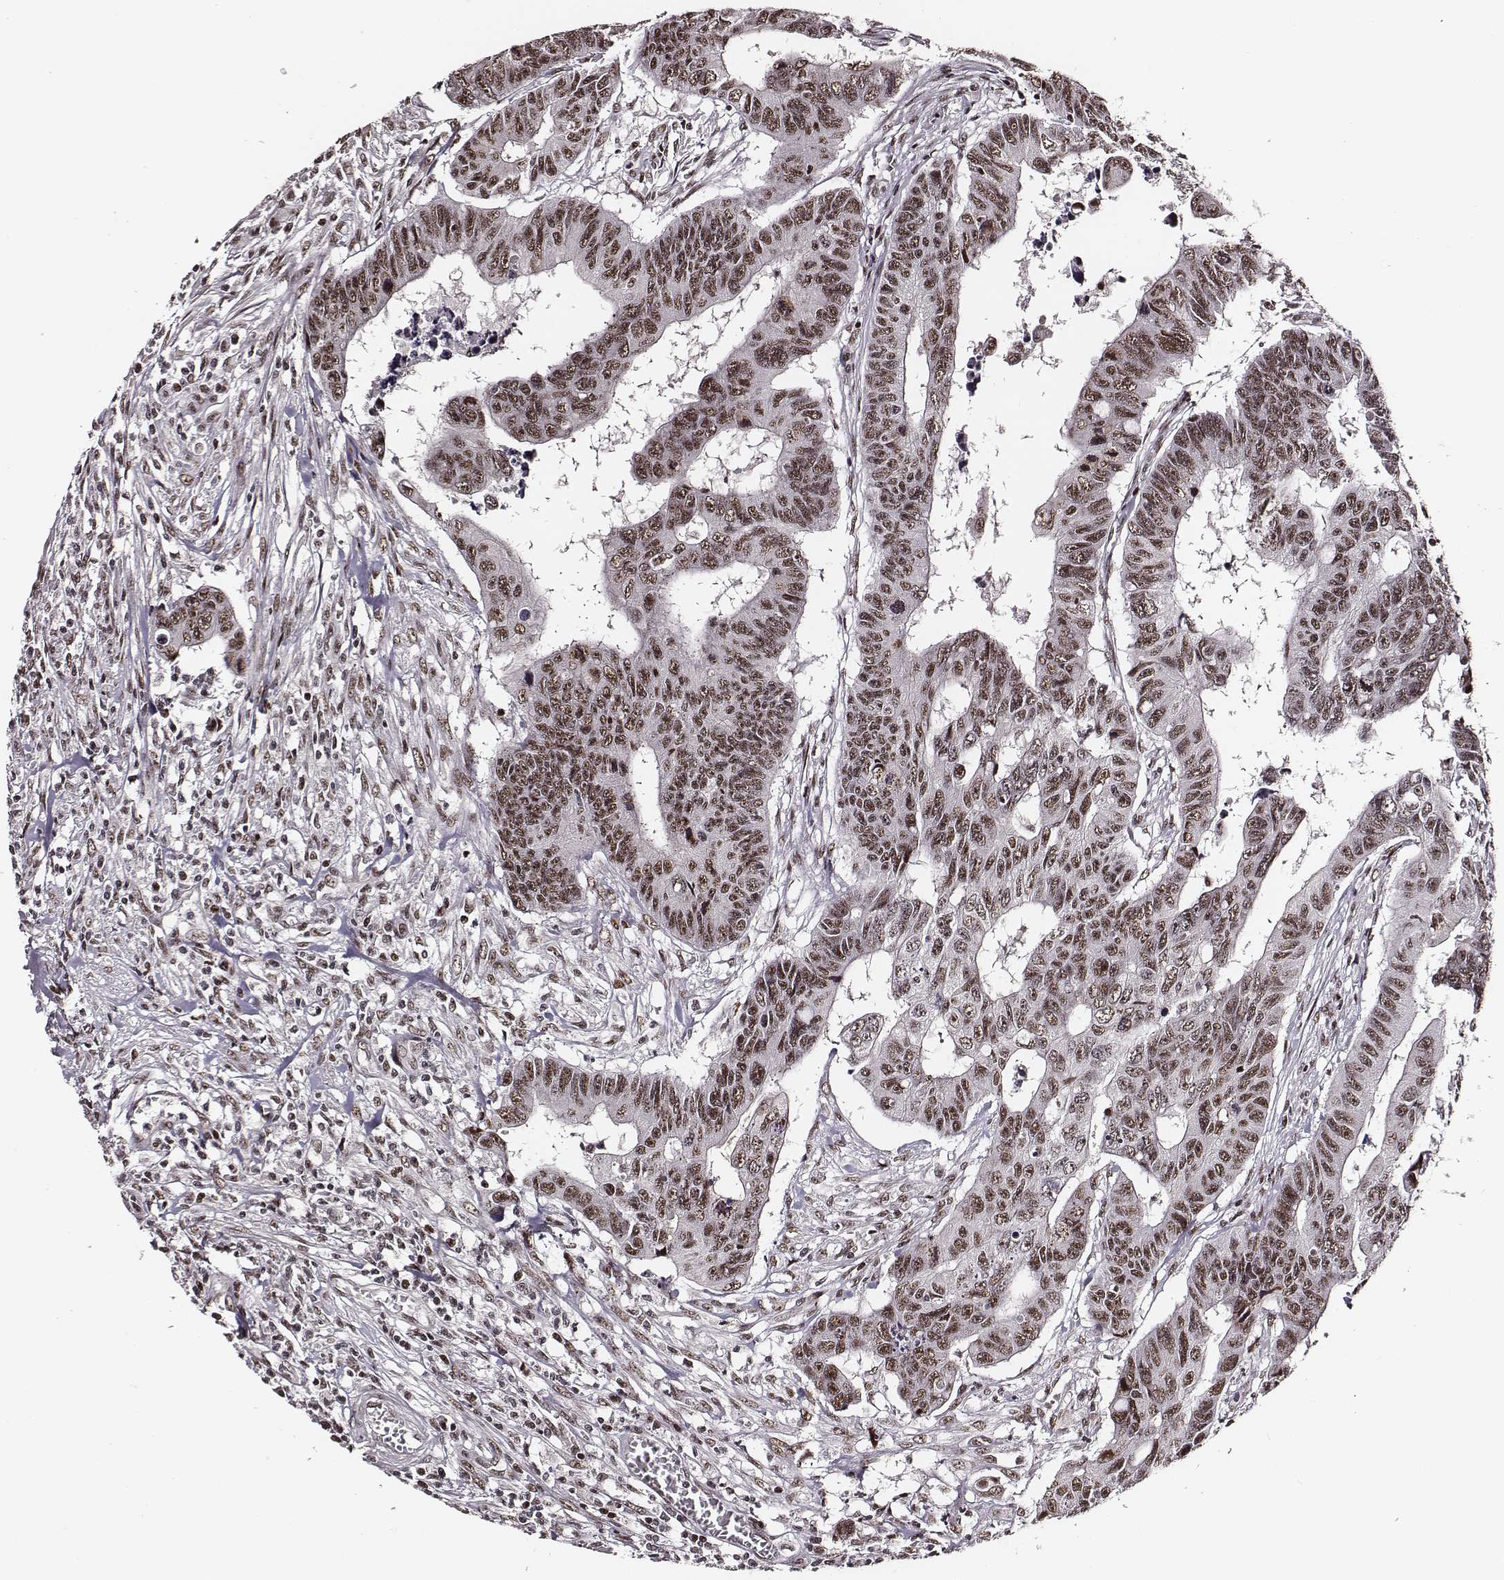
{"staining": {"intensity": "moderate", "quantity": ">75%", "location": "nuclear"}, "tissue": "colorectal cancer", "cell_type": "Tumor cells", "image_type": "cancer", "snomed": [{"axis": "morphology", "description": "Adenocarcinoma, NOS"}, {"axis": "topography", "description": "Rectum"}], "caption": "This image demonstrates immunohistochemistry staining of human colorectal cancer, with medium moderate nuclear staining in about >75% of tumor cells.", "gene": "PPARA", "patient": {"sex": "female", "age": 85}}